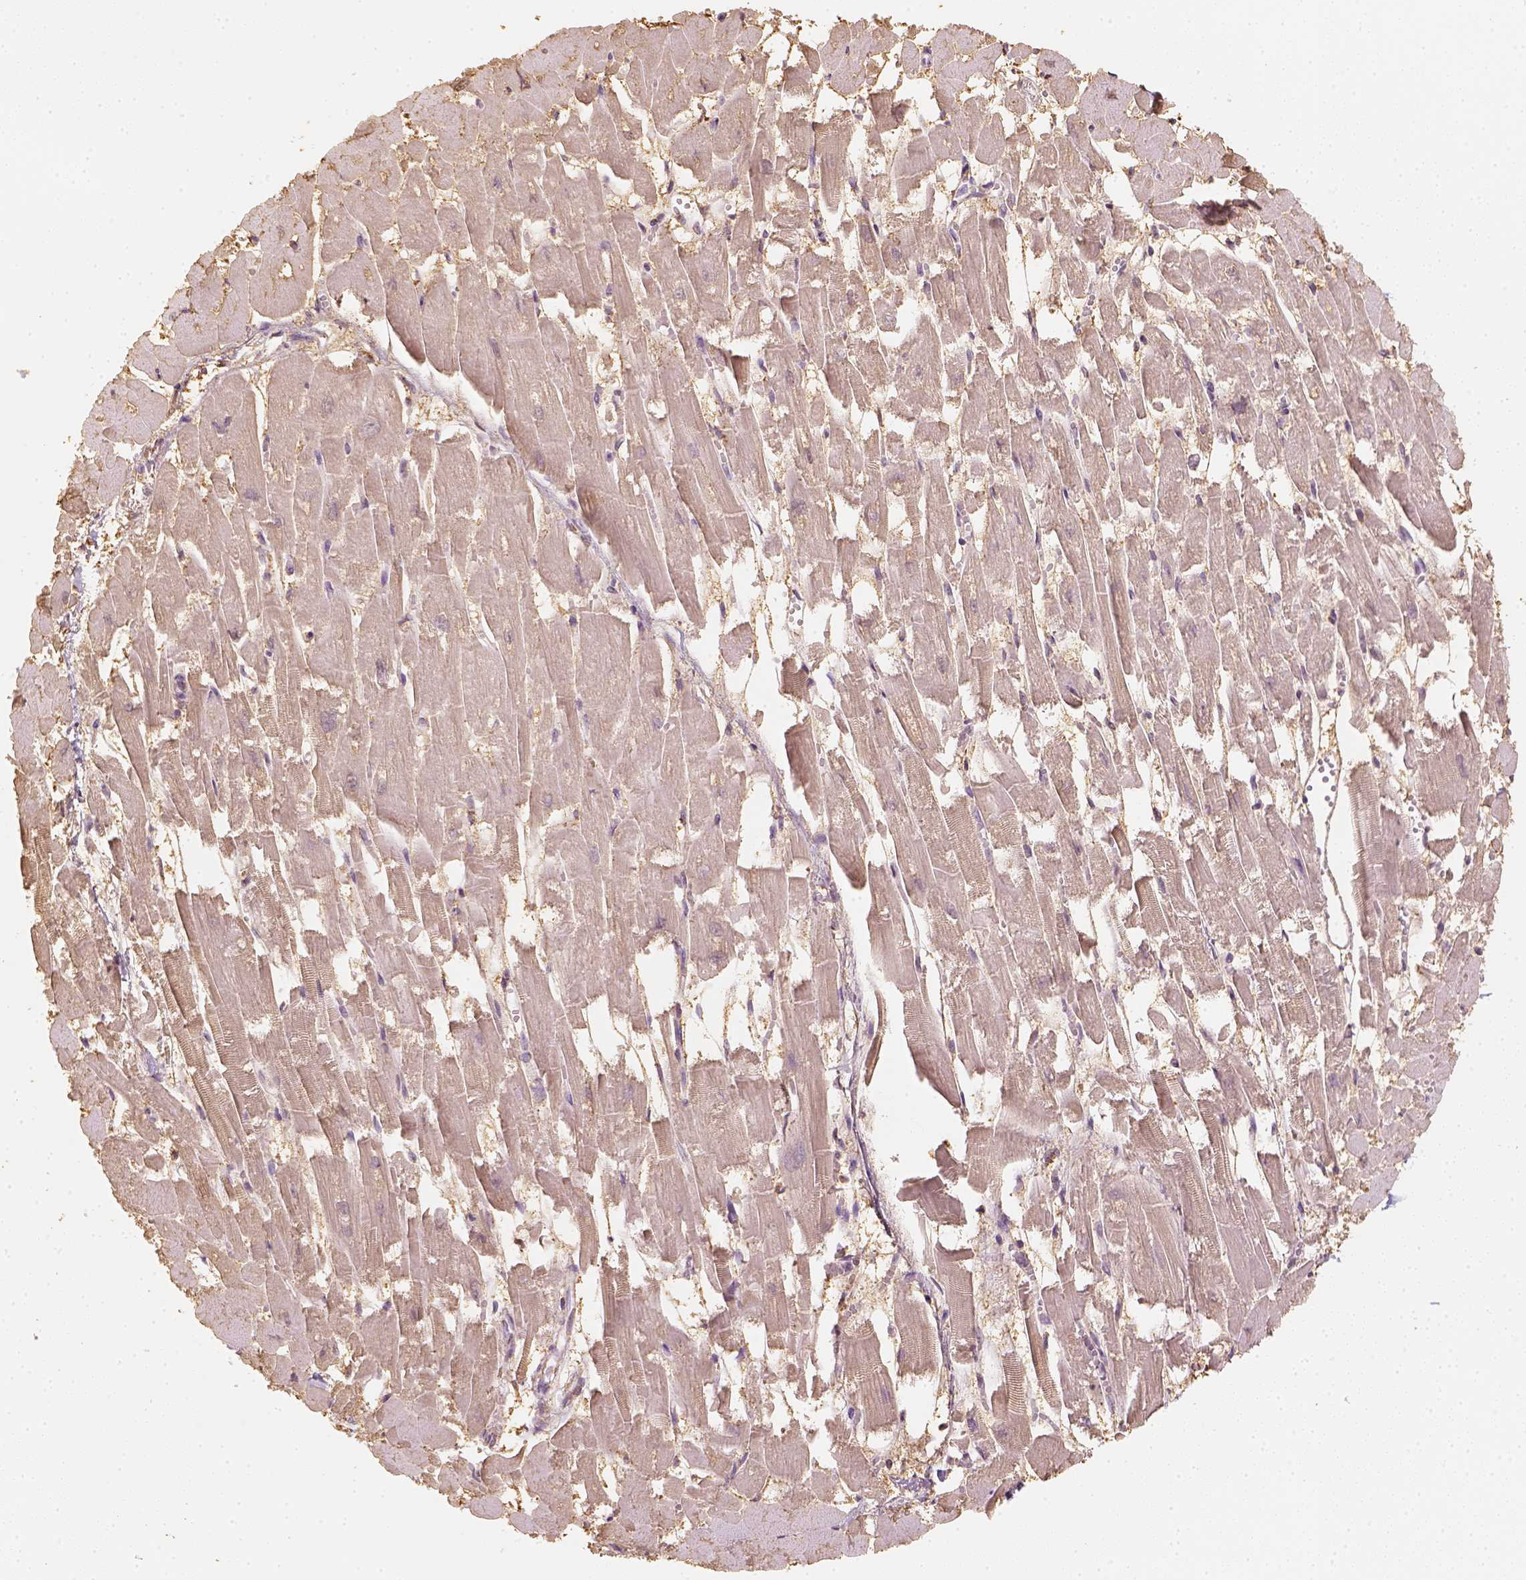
{"staining": {"intensity": "moderate", "quantity": "25%-75%", "location": "cytoplasmic/membranous"}, "tissue": "heart muscle", "cell_type": "Cardiomyocytes", "image_type": "normal", "snomed": [{"axis": "morphology", "description": "Normal tissue, NOS"}, {"axis": "topography", "description": "Heart"}], "caption": "Protein analysis of normal heart muscle reveals moderate cytoplasmic/membranous positivity in approximately 25%-75% of cardiomyocytes. (DAB (3,3'-diaminobenzidine) IHC, brown staining for protein, blue staining for nuclei).", "gene": "LCA5", "patient": {"sex": "female", "age": 52}}